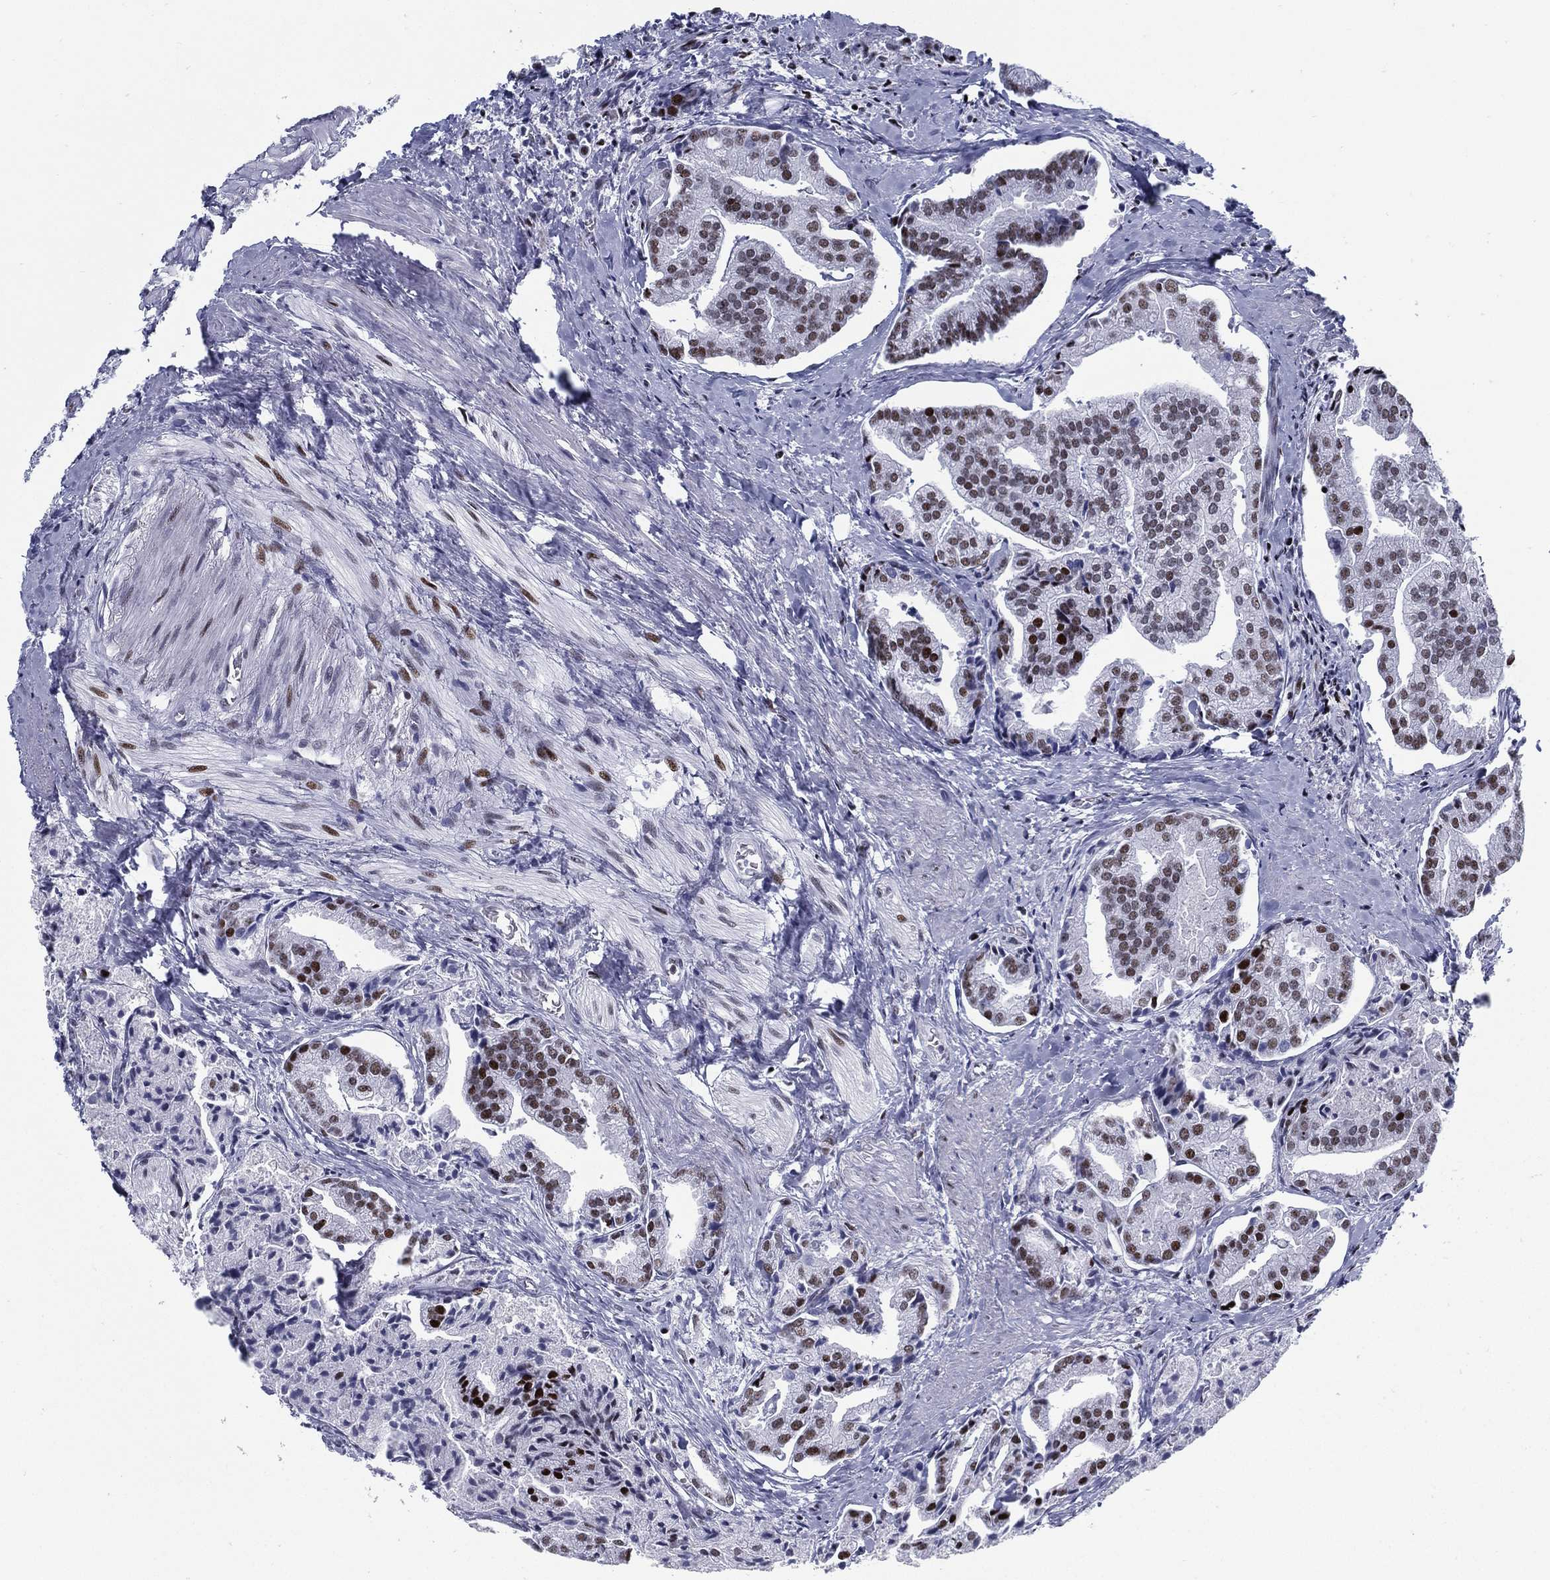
{"staining": {"intensity": "moderate", "quantity": "25%-75%", "location": "nuclear"}, "tissue": "prostate cancer", "cell_type": "Tumor cells", "image_type": "cancer", "snomed": [{"axis": "morphology", "description": "Adenocarcinoma, NOS"}, {"axis": "topography", "description": "Prostate and seminal vesicle, NOS"}, {"axis": "topography", "description": "Prostate"}], "caption": "Tumor cells demonstrate medium levels of moderate nuclear positivity in about 25%-75% of cells in adenocarcinoma (prostate).", "gene": "CYB561D2", "patient": {"sex": "male", "age": 44}}